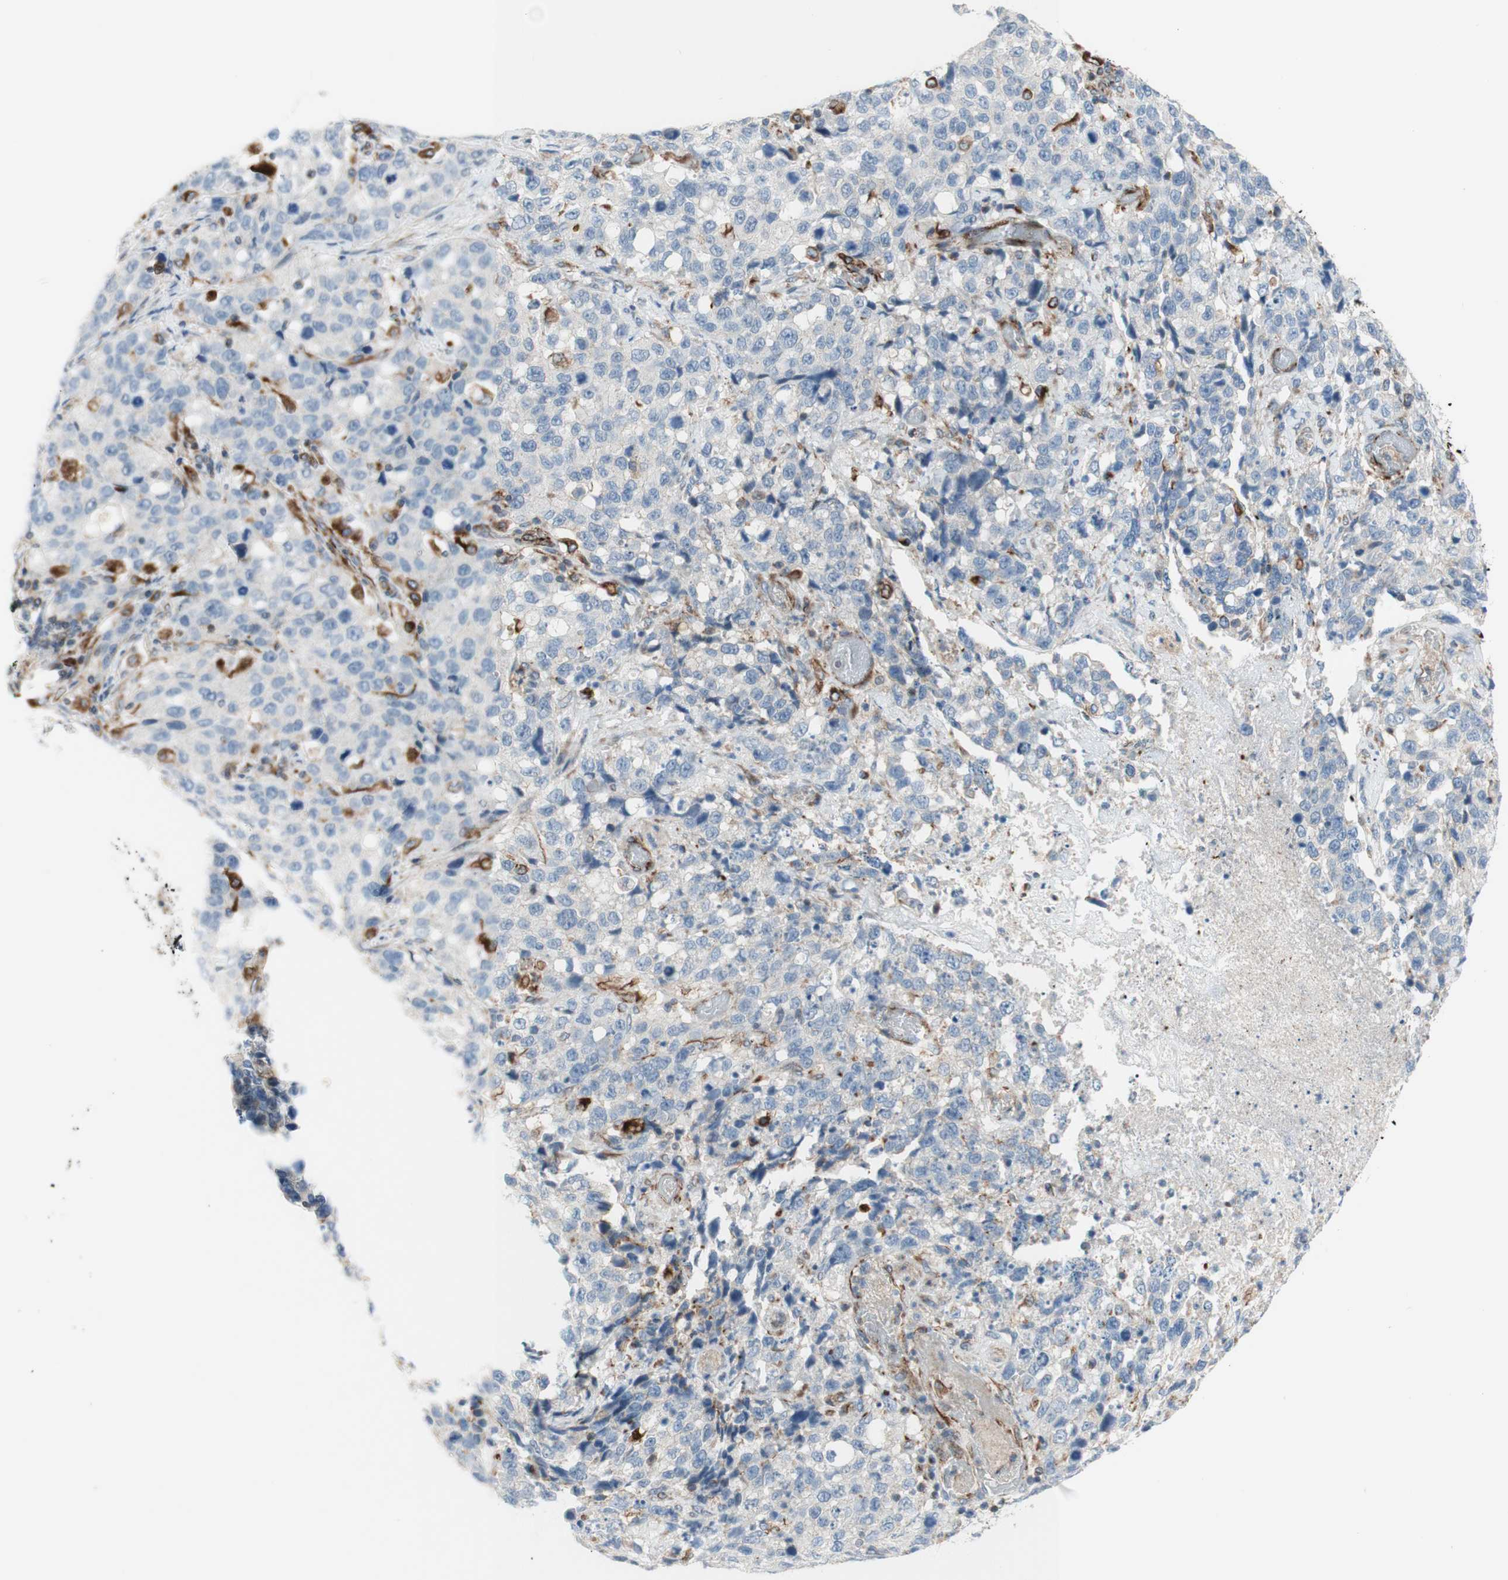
{"staining": {"intensity": "negative", "quantity": "none", "location": "none"}, "tissue": "stomach cancer", "cell_type": "Tumor cells", "image_type": "cancer", "snomed": [{"axis": "morphology", "description": "Normal tissue, NOS"}, {"axis": "morphology", "description": "Adenocarcinoma, NOS"}, {"axis": "topography", "description": "Stomach"}], "caption": "Immunohistochemistry image of adenocarcinoma (stomach) stained for a protein (brown), which exhibits no positivity in tumor cells. The staining was performed using DAB (3,3'-diaminobenzidine) to visualize the protein expression in brown, while the nuclei were stained in blue with hematoxylin (Magnification: 20x).", "gene": "POU2AF1", "patient": {"sex": "male", "age": 48}}